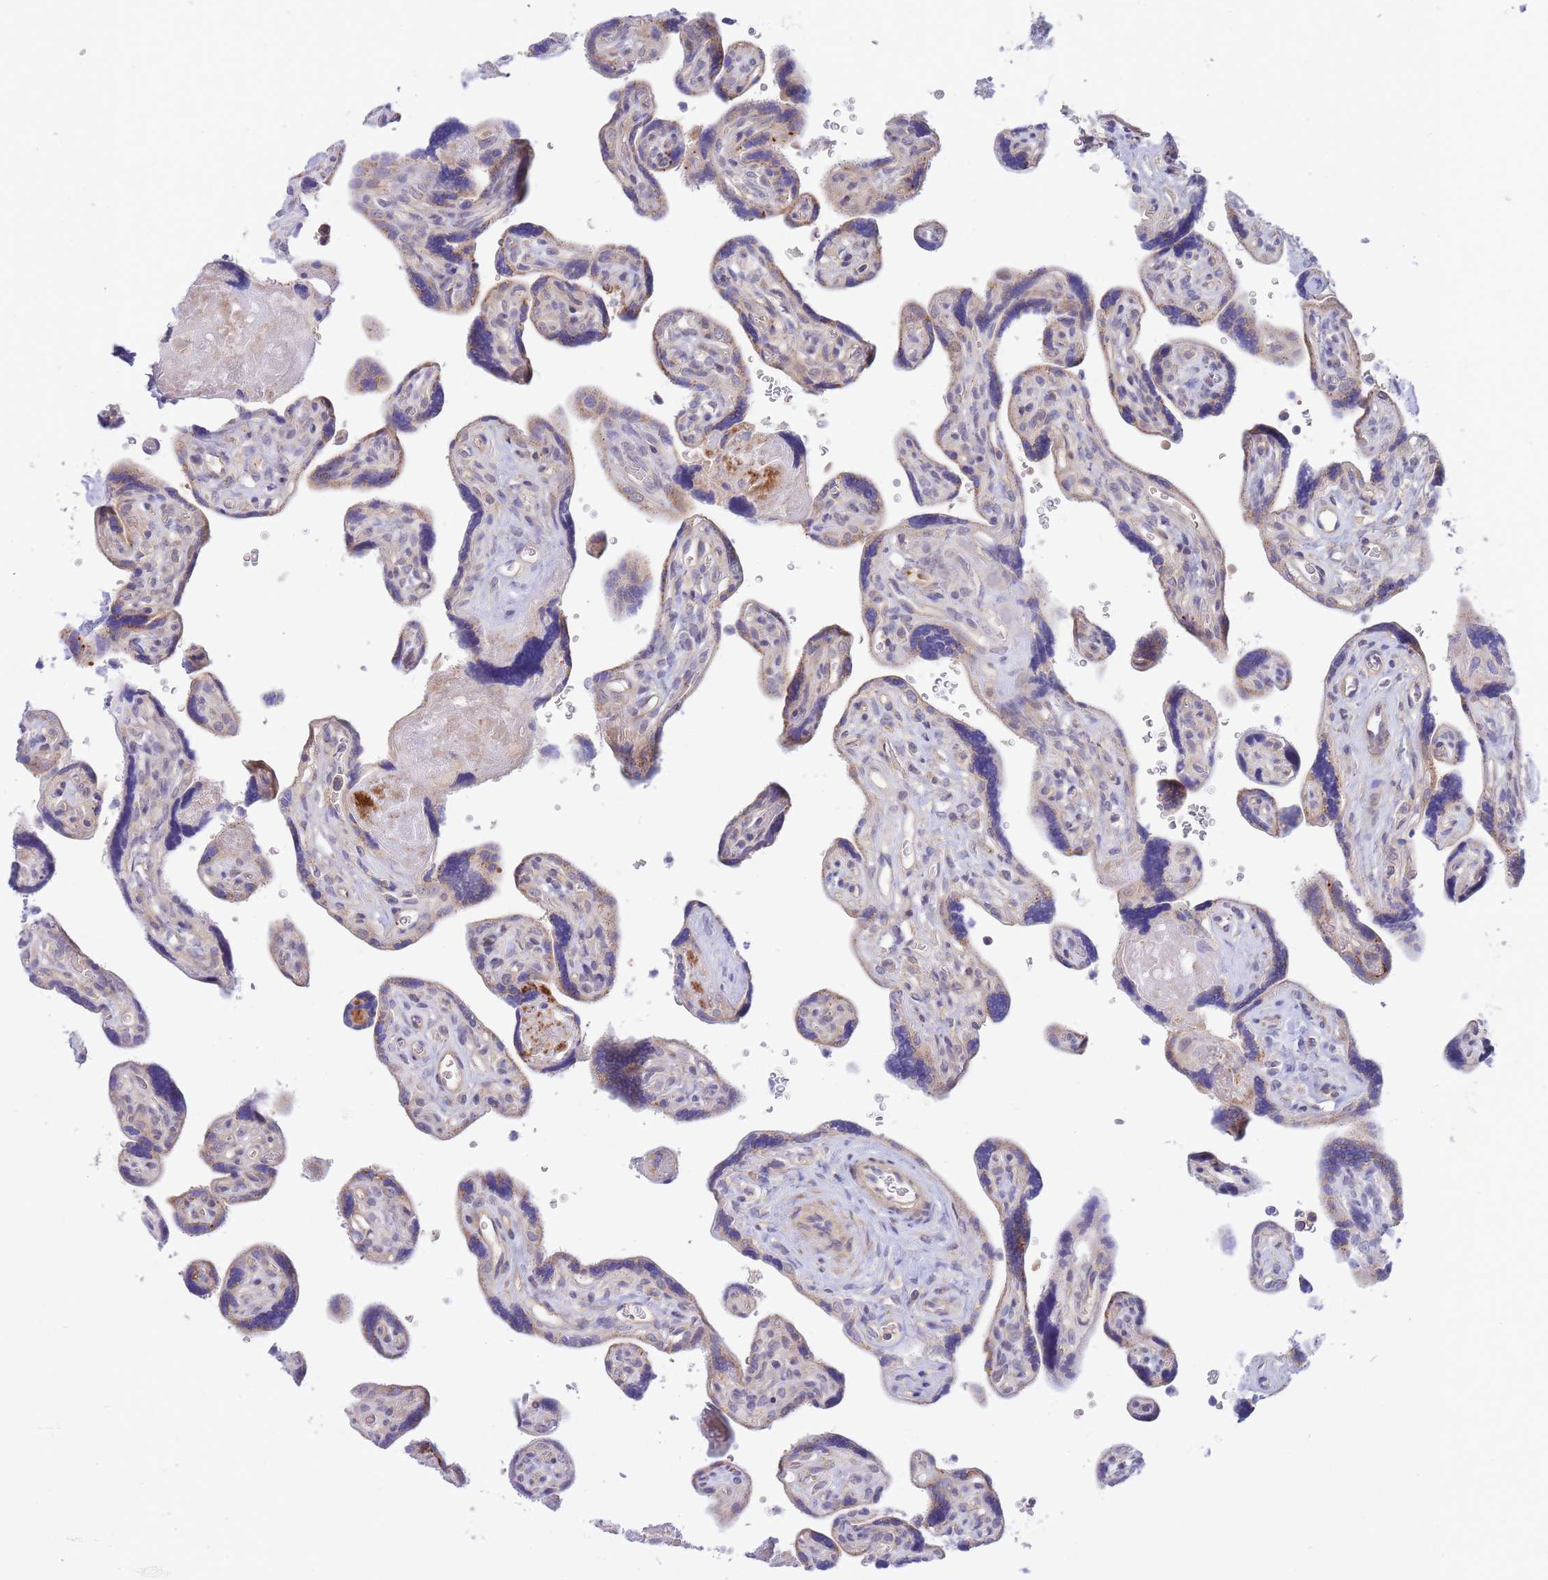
{"staining": {"intensity": "moderate", "quantity": "<25%", "location": "cytoplasmic/membranous"}, "tissue": "placenta", "cell_type": "Decidual cells", "image_type": "normal", "snomed": [{"axis": "morphology", "description": "Normal tissue, NOS"}, {"axis": "topography", "description": "Placenta"}], "caption": "Human placenta stained with a brown dye exhibits moderate cytoplasmic/membranous positive expression in about <25% of decidual cells.", "gene": "APOL4", "patient": {"sex": "female", "age": 39}}